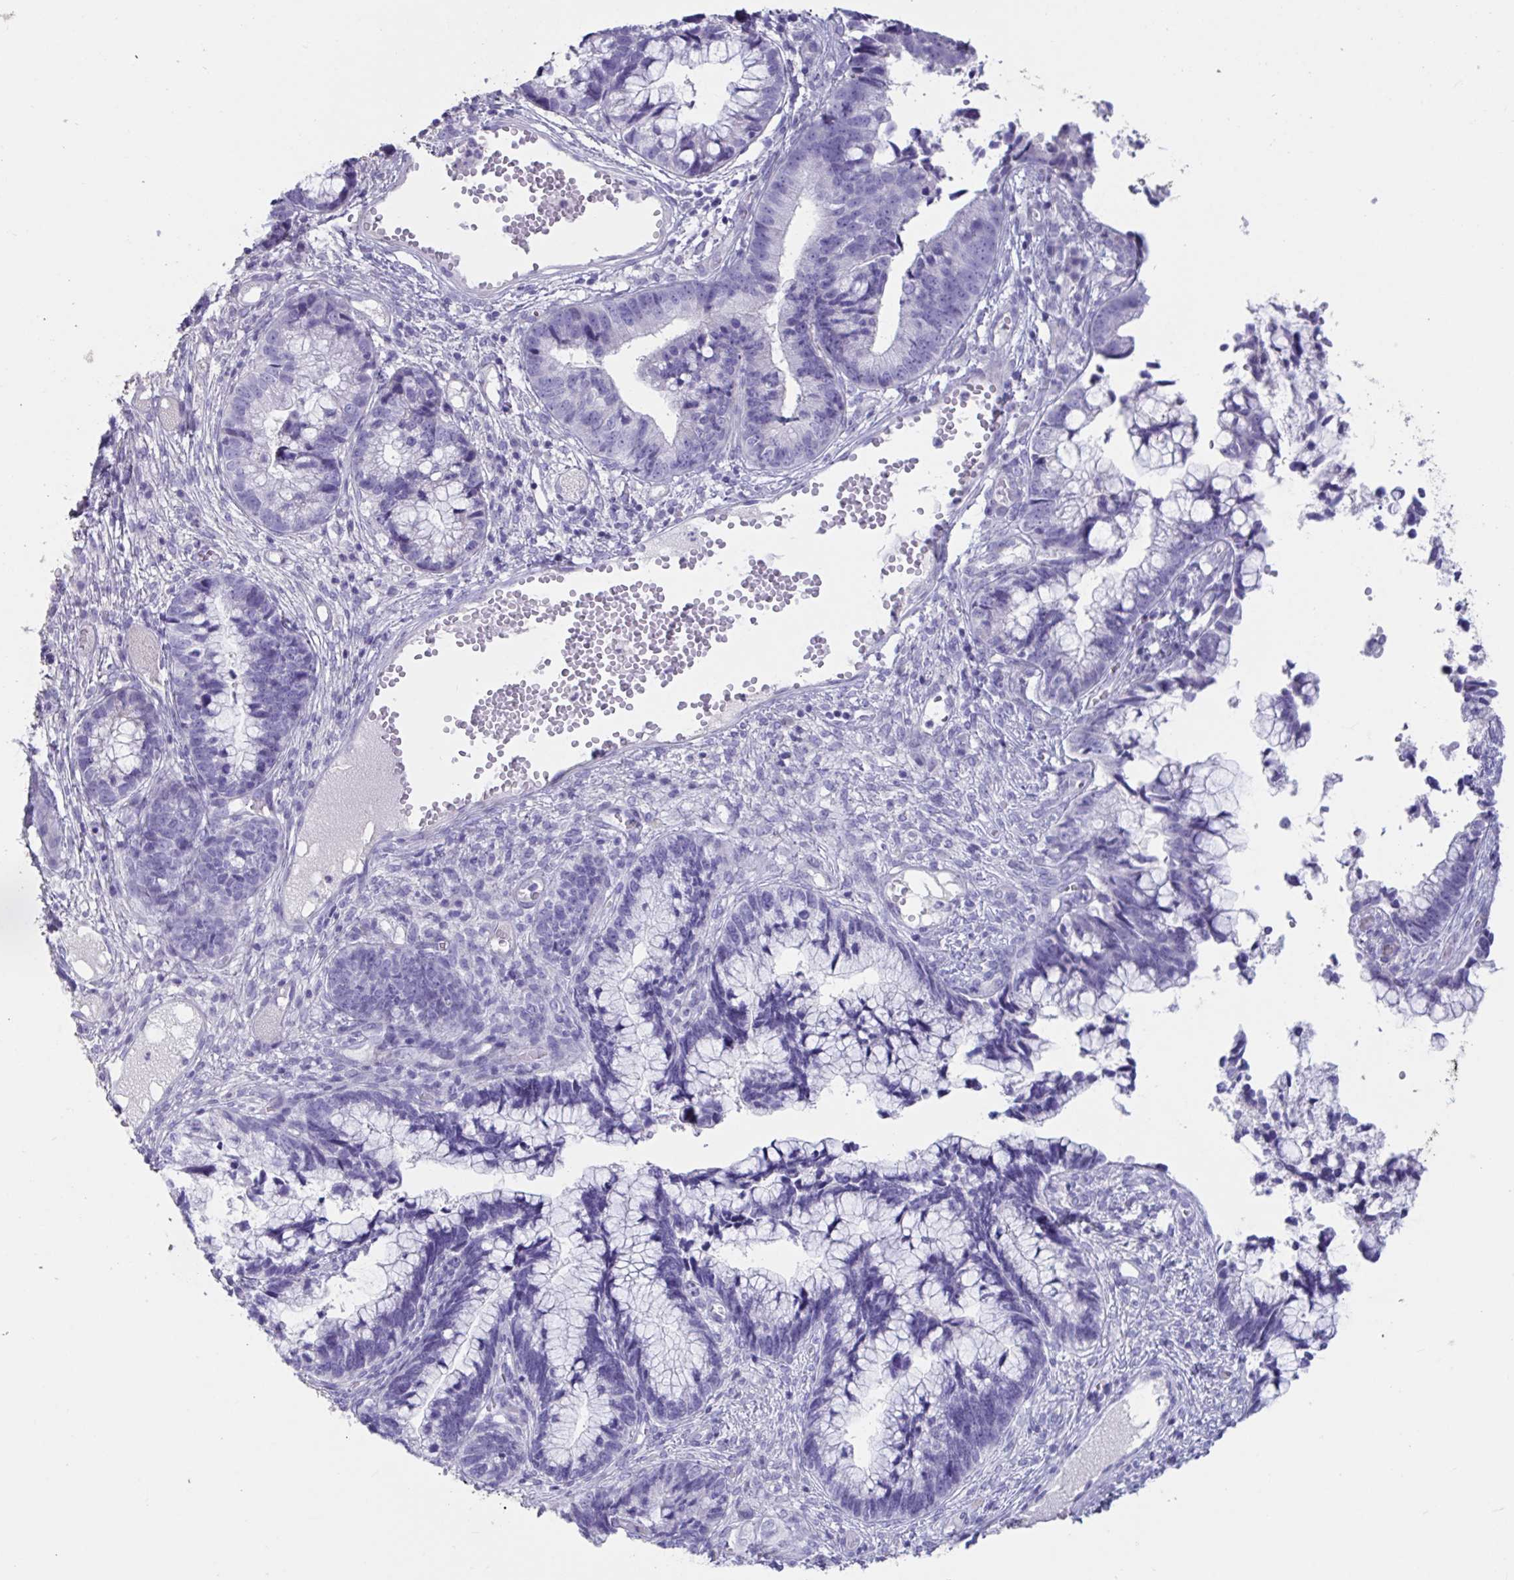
{"staining": {"intensity": "negative", "quantity": "none", "location": "none"}, "tissue": "cervical cancer", "cell_type": "Tumor cells", "image_type": "cancer", "snomed": [{"axis": "morphology", "description": "Adenocarcinoma, NOS"}, {"axis": "topography", "description": "Cervix"}], "caption": "The micrograph reveals no significant staining in tumor cells of cervical cancer (adenocarcinoma).", "gene": "TNNC1", "patient": {"sex": "female", "age": 44}}